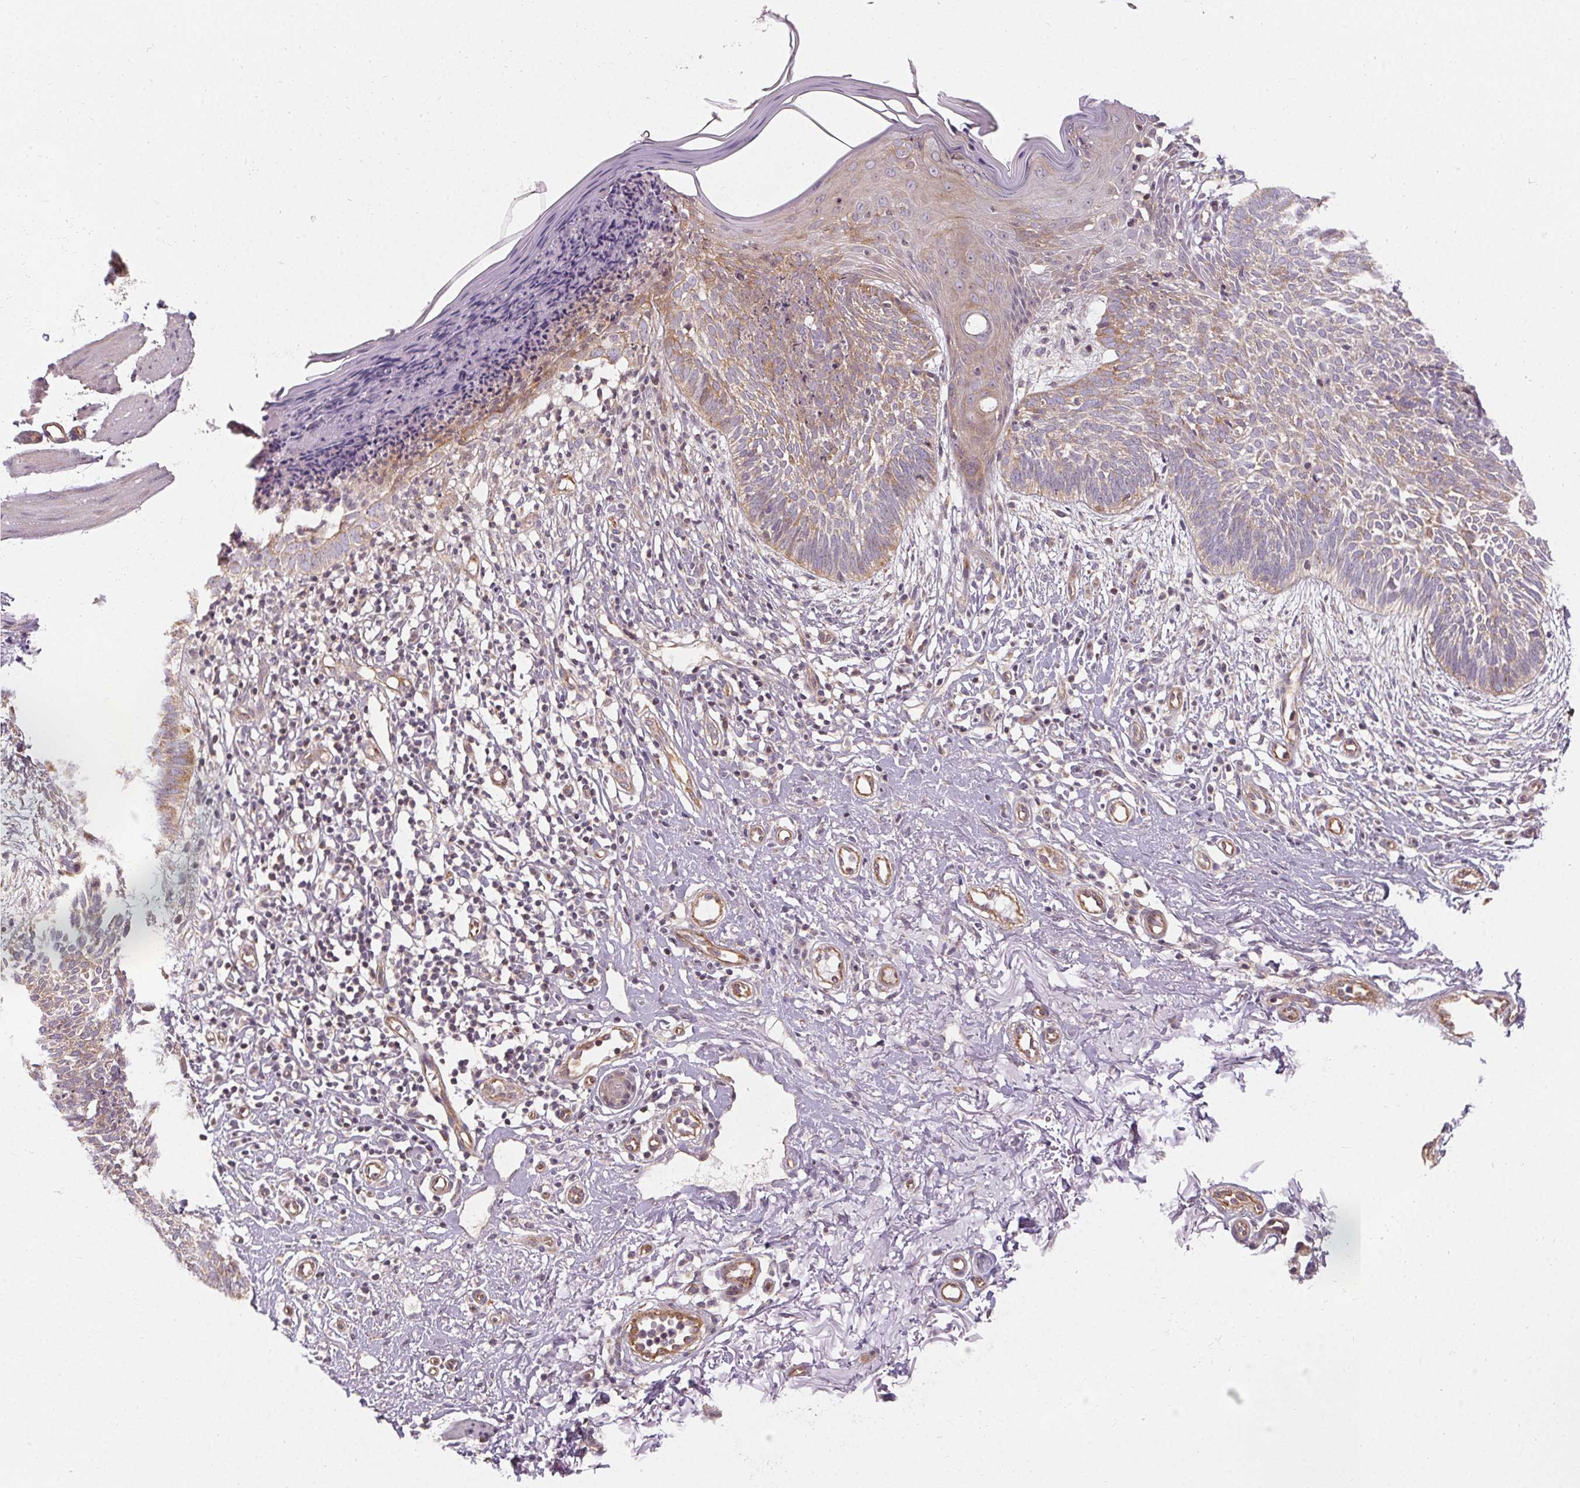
{"staining": {"intensity": "weak", "quantity": "25%-75%", "location": "cytoplasmic/membranous"}, "tissue": "skin cancer", "cell_type": "Tumor cells", "image_type": "cancer", "snomed": [{"axis": "morphology", "description": "Basal cell carcinoma"}, {"axis": "topography", "description": "Skin"}], "caption": "IHC micrograph of neoplastic tissue: skin cancer stained using IHC exhibits low levels of weak protein expression localized specifically in the cytoplasmic/membranous of tumor cells, appearing as a cytoplasmic/membranous brown color.", "gene": "APLP1", "patient": {"sex": "female", "age": 84}}